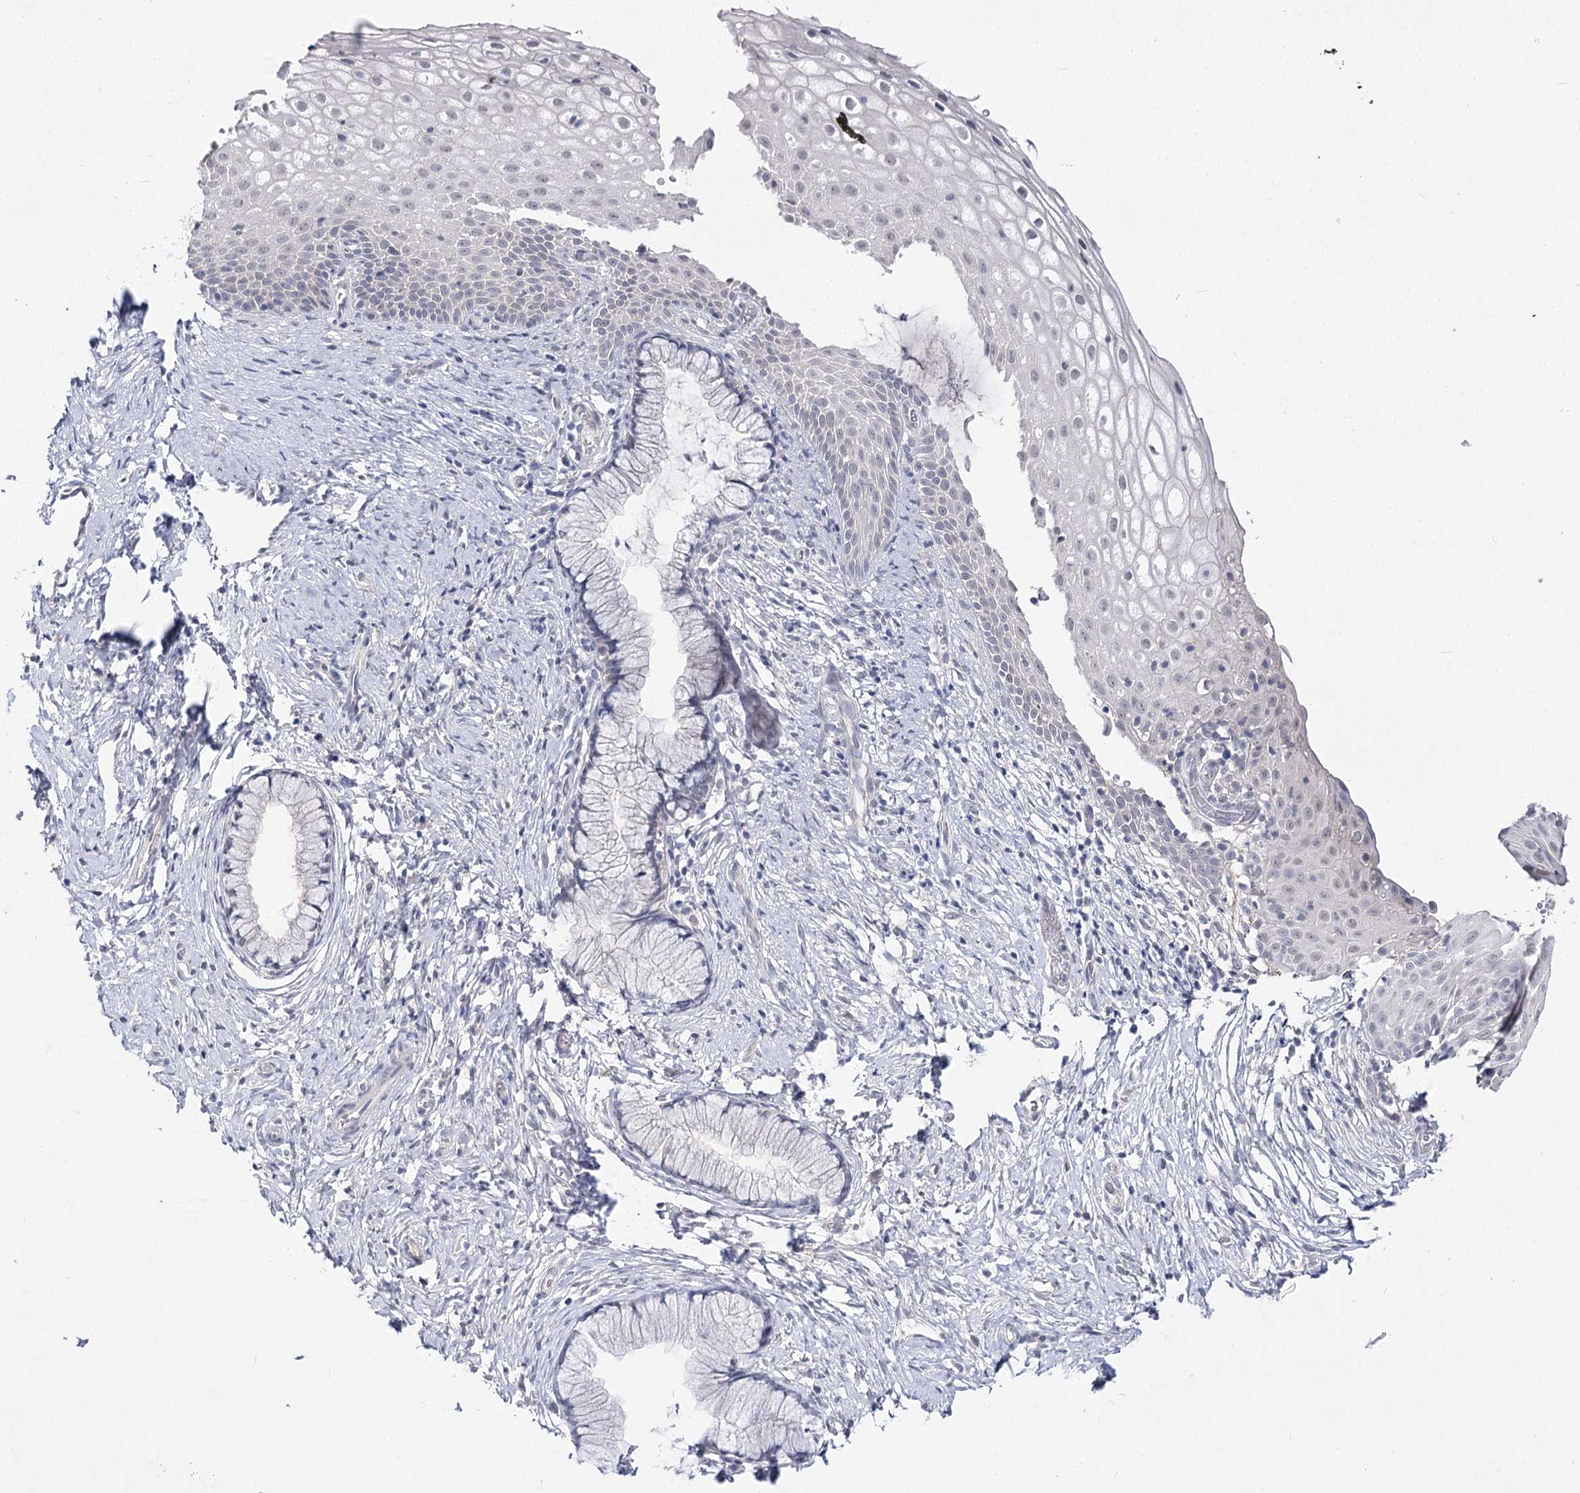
{"staining": {"intensity": "negative", "quantity": "none", "location": "none"}, "tissue": "cervix", "cell_type": "Glandular cells", "image_type": "normal", "snomed": [{"axis": "morphology", "description": "Normal tissue, NOS"}, {"axis": "topography", "description": "Cervix"}], "caption": "Immunohistochemical staining of benign cervix exhibits no significant positivity in glandular cells. (Brightfield microscopy of DAB (3,3'-diaminobenzidine) immunohistochemistry at high magnification).", "gene": "ATP10B", "patient": {"sex": "female", "age": 33}}